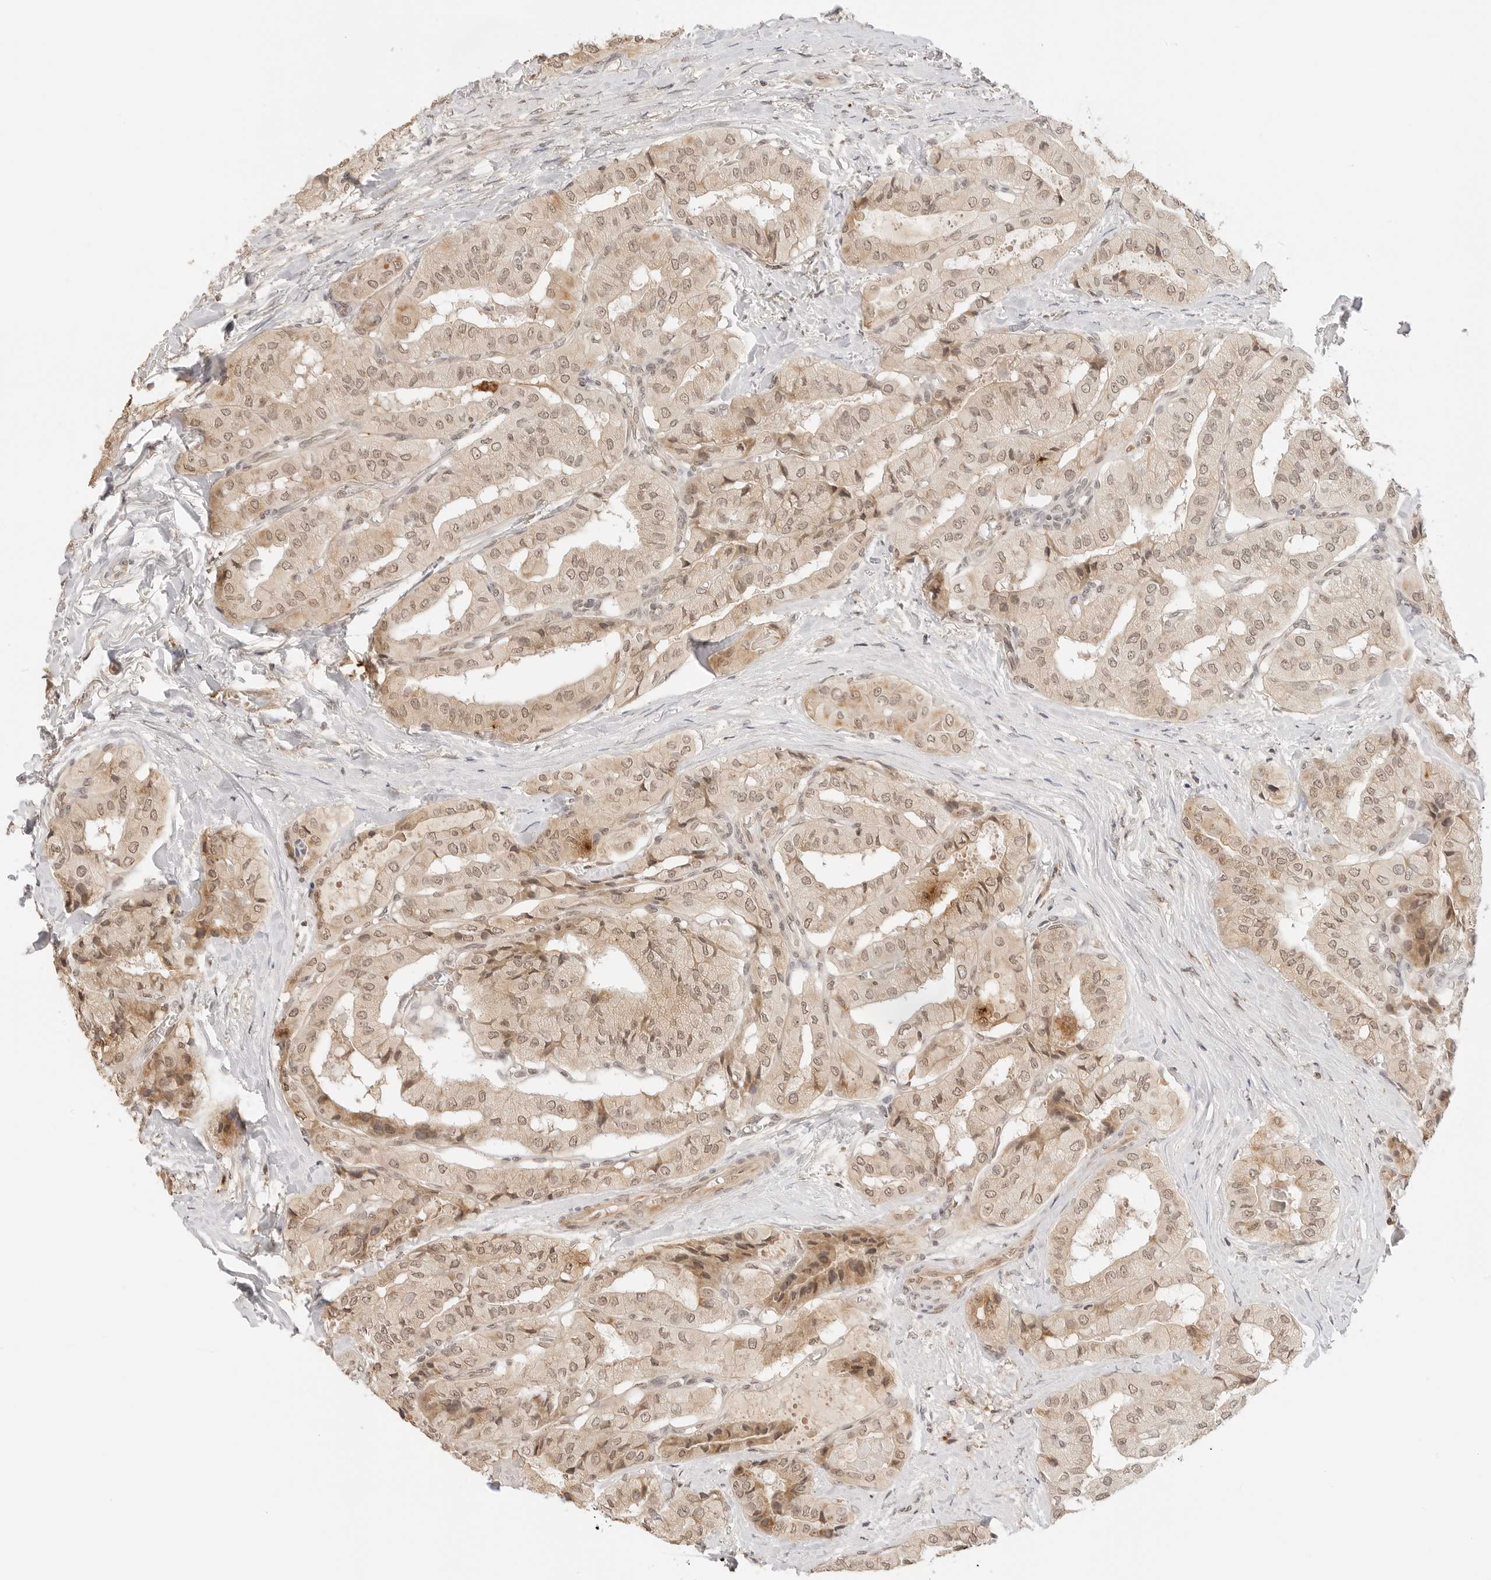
{"staining": {"intensity": "weak", "quantity": ">75%", "location": "cytoplasmic/membranous,nuclear"}, "tissue": "thyroid cancer", "cell_type": "Tumor cells", "image_type": "cancer", "snomed": [{"axis": "morphology", "description": "Papillary adenocarcinoma, NOS"}, {"axis": "topography", "description": "Thyroid gland"}], "caption": "Immunohistochemical staining of human thyroid cancer reveals low levels of weak cytoplasmic/membranous and nuclear expression in about >75% of tumor cells. Using DAB (3,3'-diaminobenzidine) (brown) and hematoxylin (blue) stains, captured at high magnification using brightfield microscopy.", "gene": "GPR34", "patient": {"sex": "female", "age": 59}}